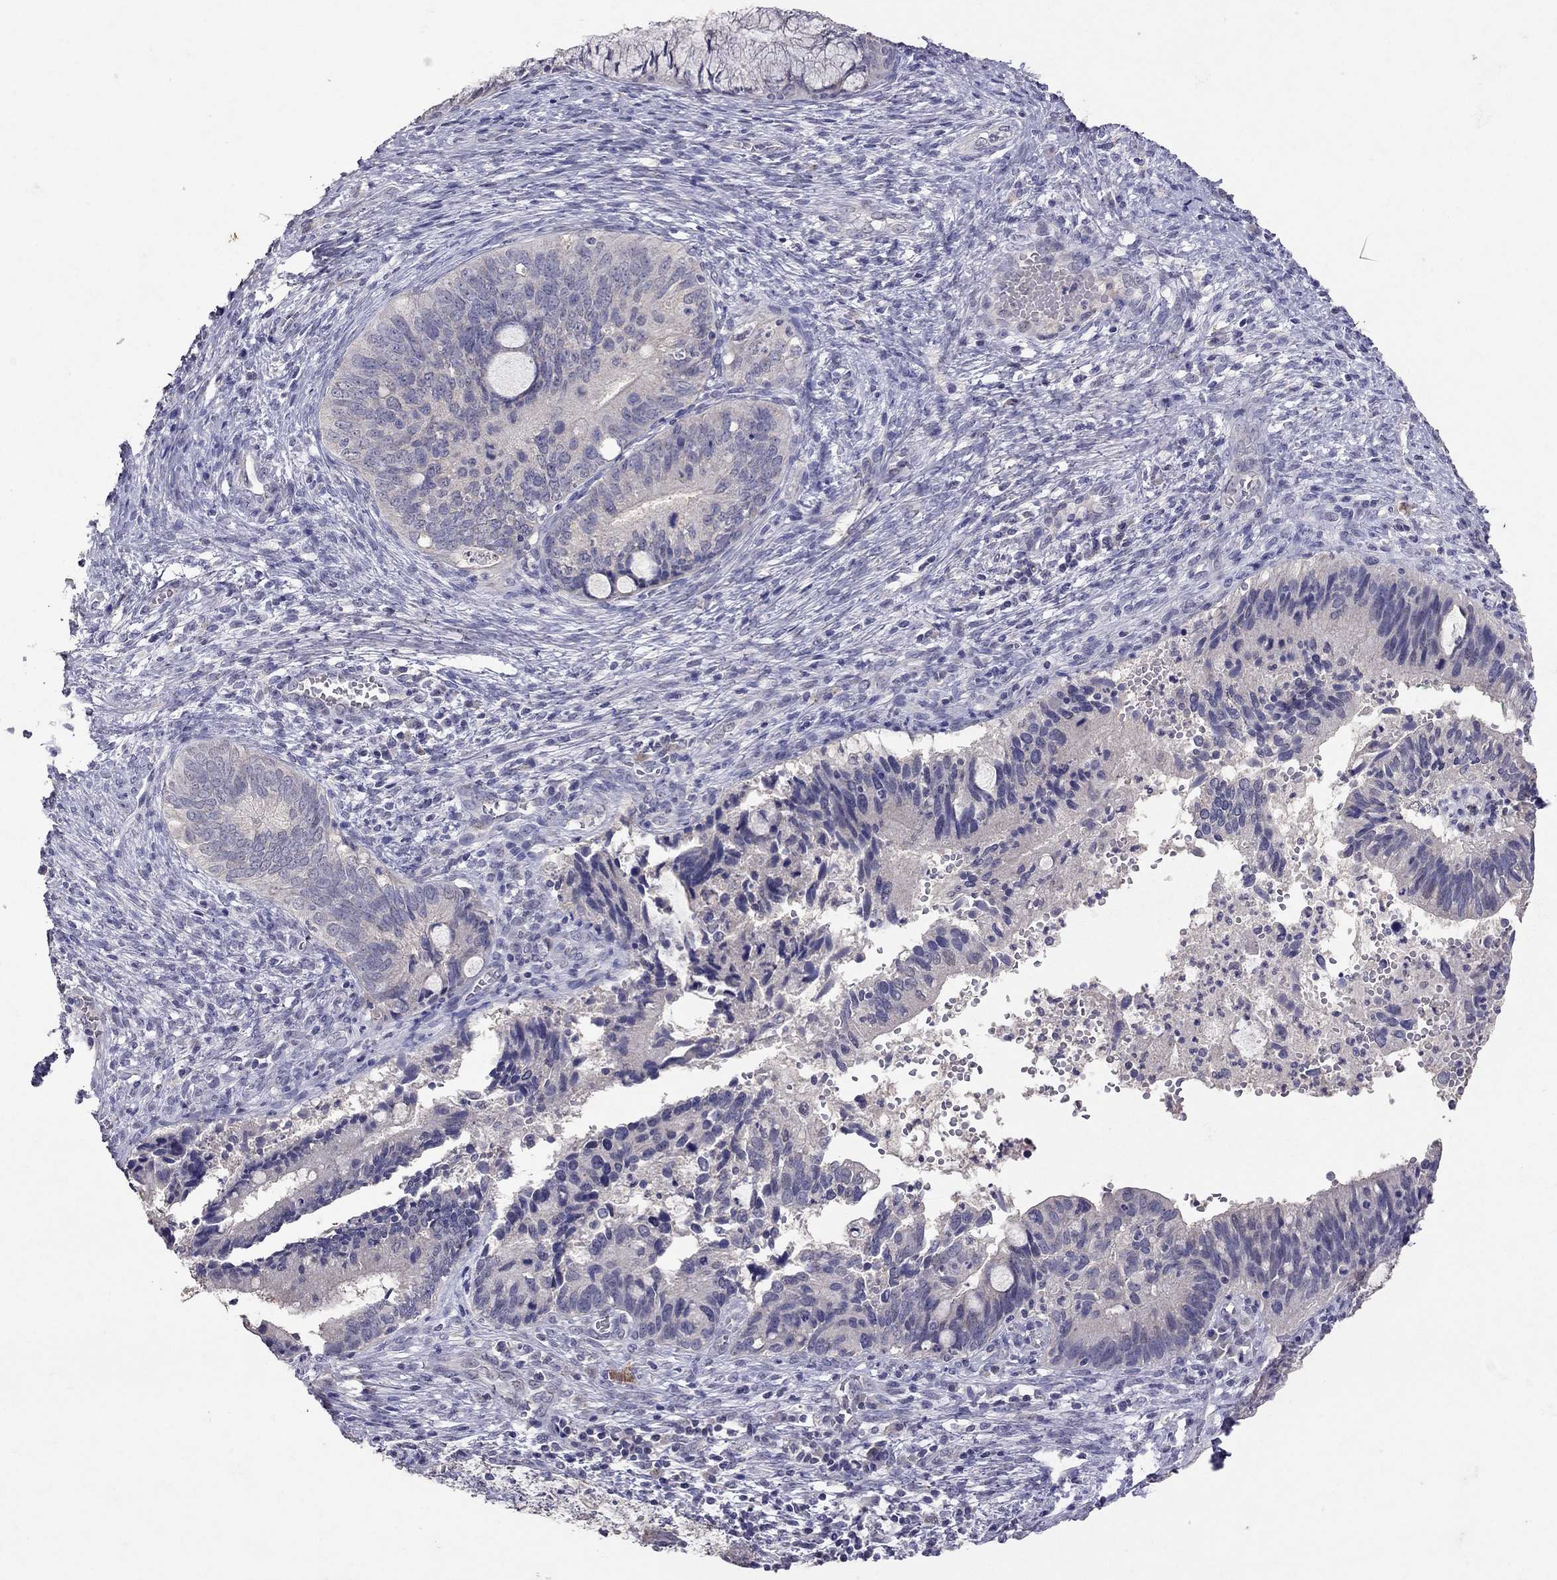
{"staining": {"intensity": "negative", "quantity": "none", "location": "none"}, "tissue": "cervical cancer", "cell_type": "Tumor cells", "image_type": "cancer", "snomed": [{"axis": "morphology", "description": "Adenocarcinoma, NOS"}, {"axis": "topography", "description": "Cervix"}], "caption": "The histopathology image reveals no significant expression in tumor cells of cervical cancer (adenocarcinoma). The staining is performed using DAB (3,3'-diaminobenzidine) brown chromogen with nuclei counter-stained in using hematoxylin.", "gene": "FST", "patient": {"sex": "female", "age": 42}}